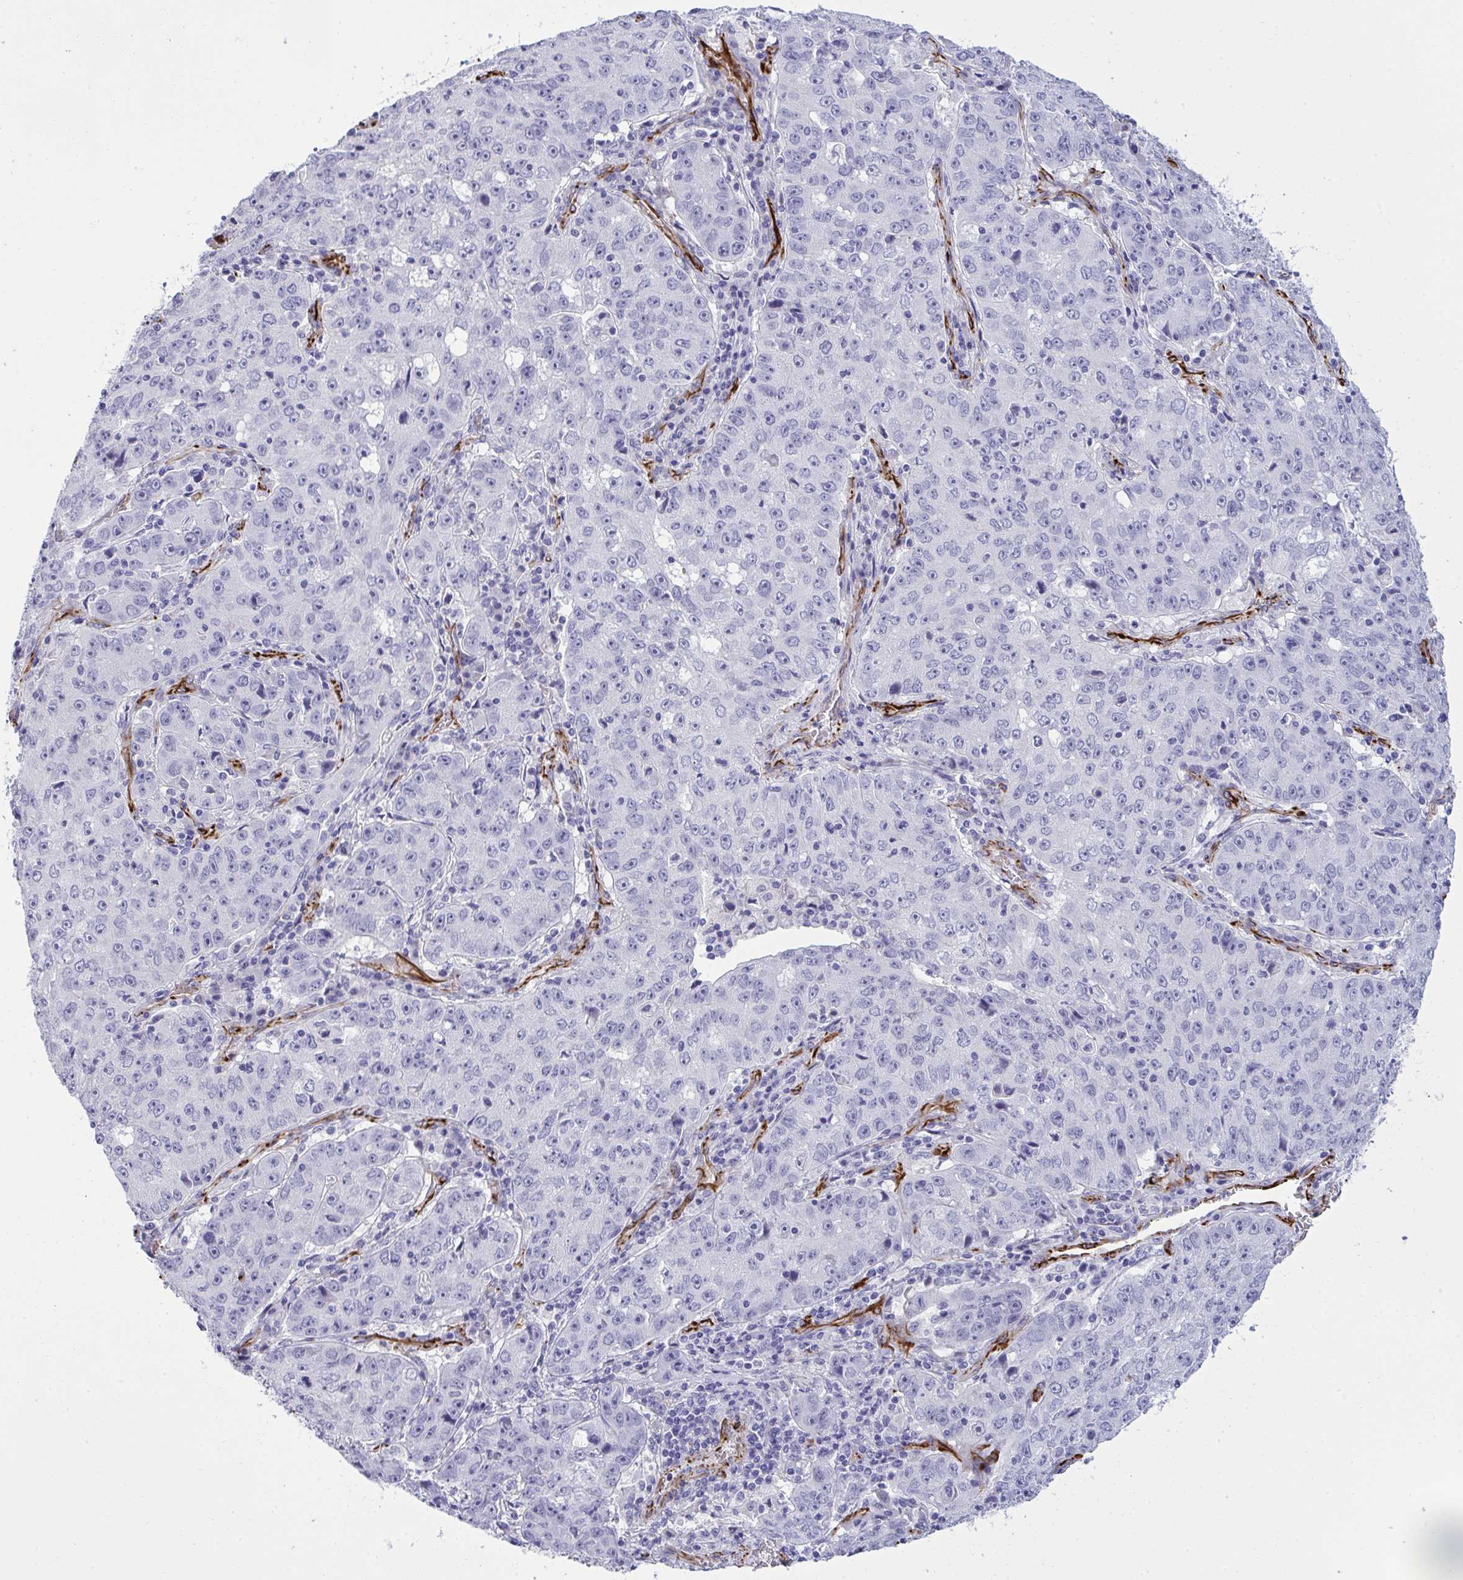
{"staining": {"intensity": "negative", "quantity": "none", "location": "none"}, "tissue": "lung cancer", "cell_type": "Tumor cells", "image_type": "cancer", "snomed": [{"axis": "morphology", "description": "Normal morphology"}, {"axis": "morphology", "description": "Adenocarcinoma, NOS"}, {"axis": "topography", "description": "Lymph node"}, {"axis": "topography", "description": "Lung"}], "caption": "Immunohistochemistry (IHC) image of neoplastic tissue: lung adenocarcinoma stained with DAB (3,3'-diaminobenzidine) demonstrates no significant protein staining in tumor cells.", "gene": "SLC35B1", "patient": {"sex": "female", "age": 57}}